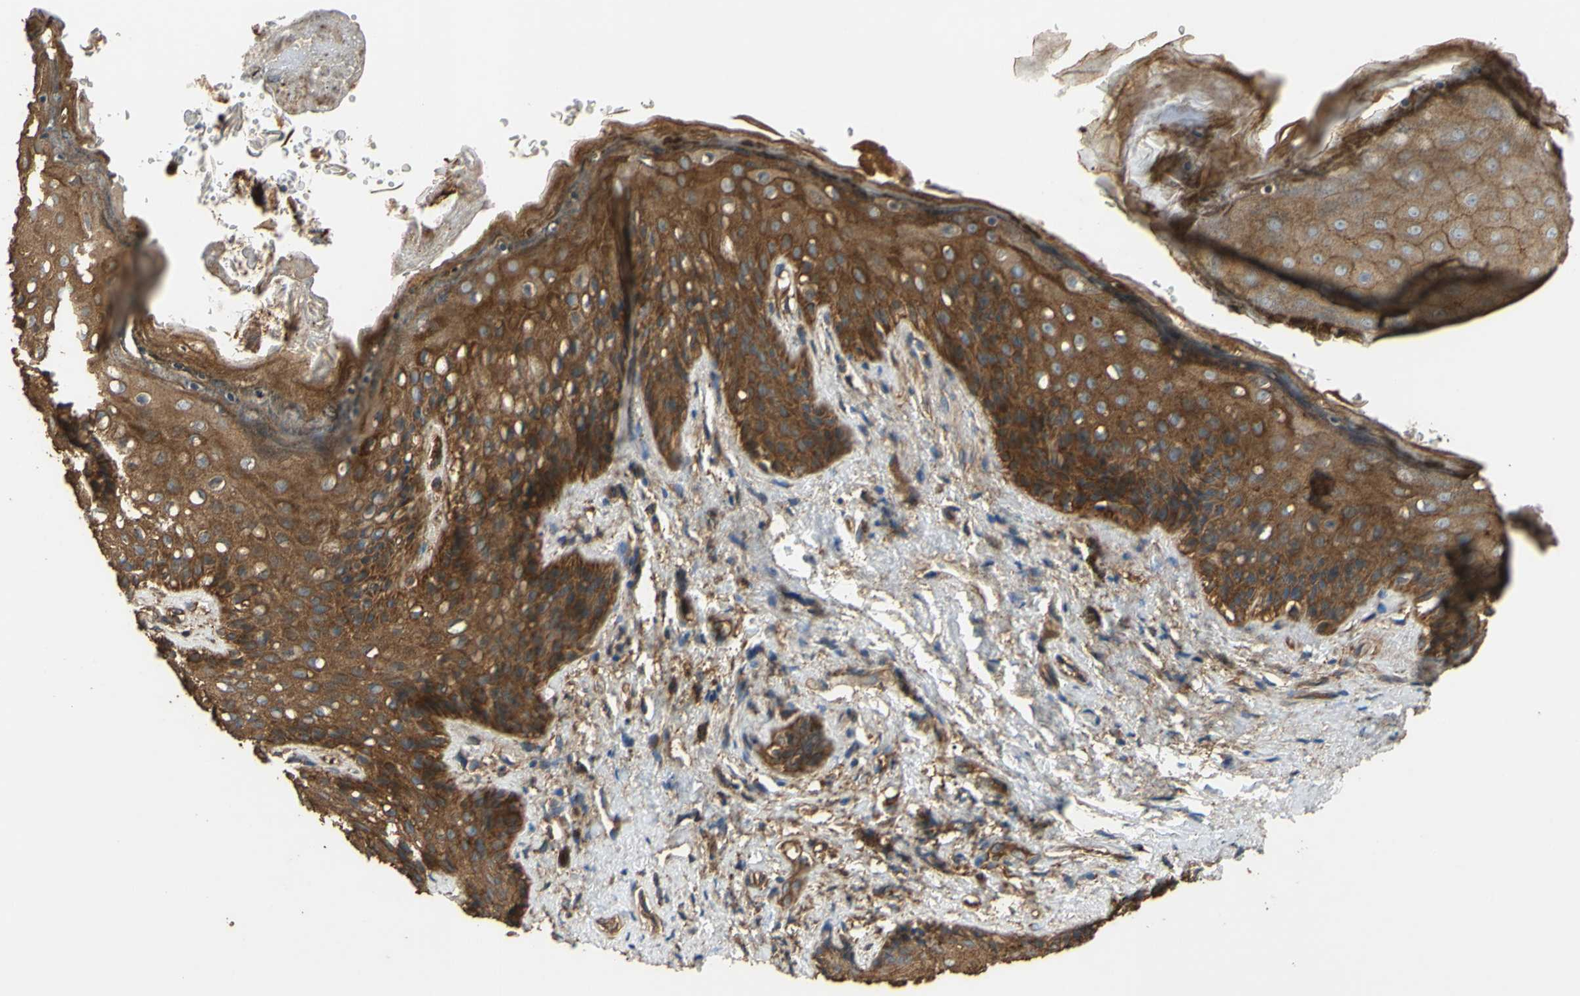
{"staining": {"intensity": "strong", "quantity": ">75%", "location": "cytoplasmic/membranous"}, "tissue": "skin", "cell_type": "Epidermal cells", "image_type": "normal", "snomed": [{"axis": "morphology", "description": "Normal tissue, NOS"}, {"axis": "topography", "description": "Anal"}], "caption": "Approximately >75% of epidermal cells in unremarkable human skin display strong cytoplasmic/membranous protein staining as visualized by brown immunohistochemical staining.", "gene": "CTTN", "patient": {"sex": "female", "age": 46}}